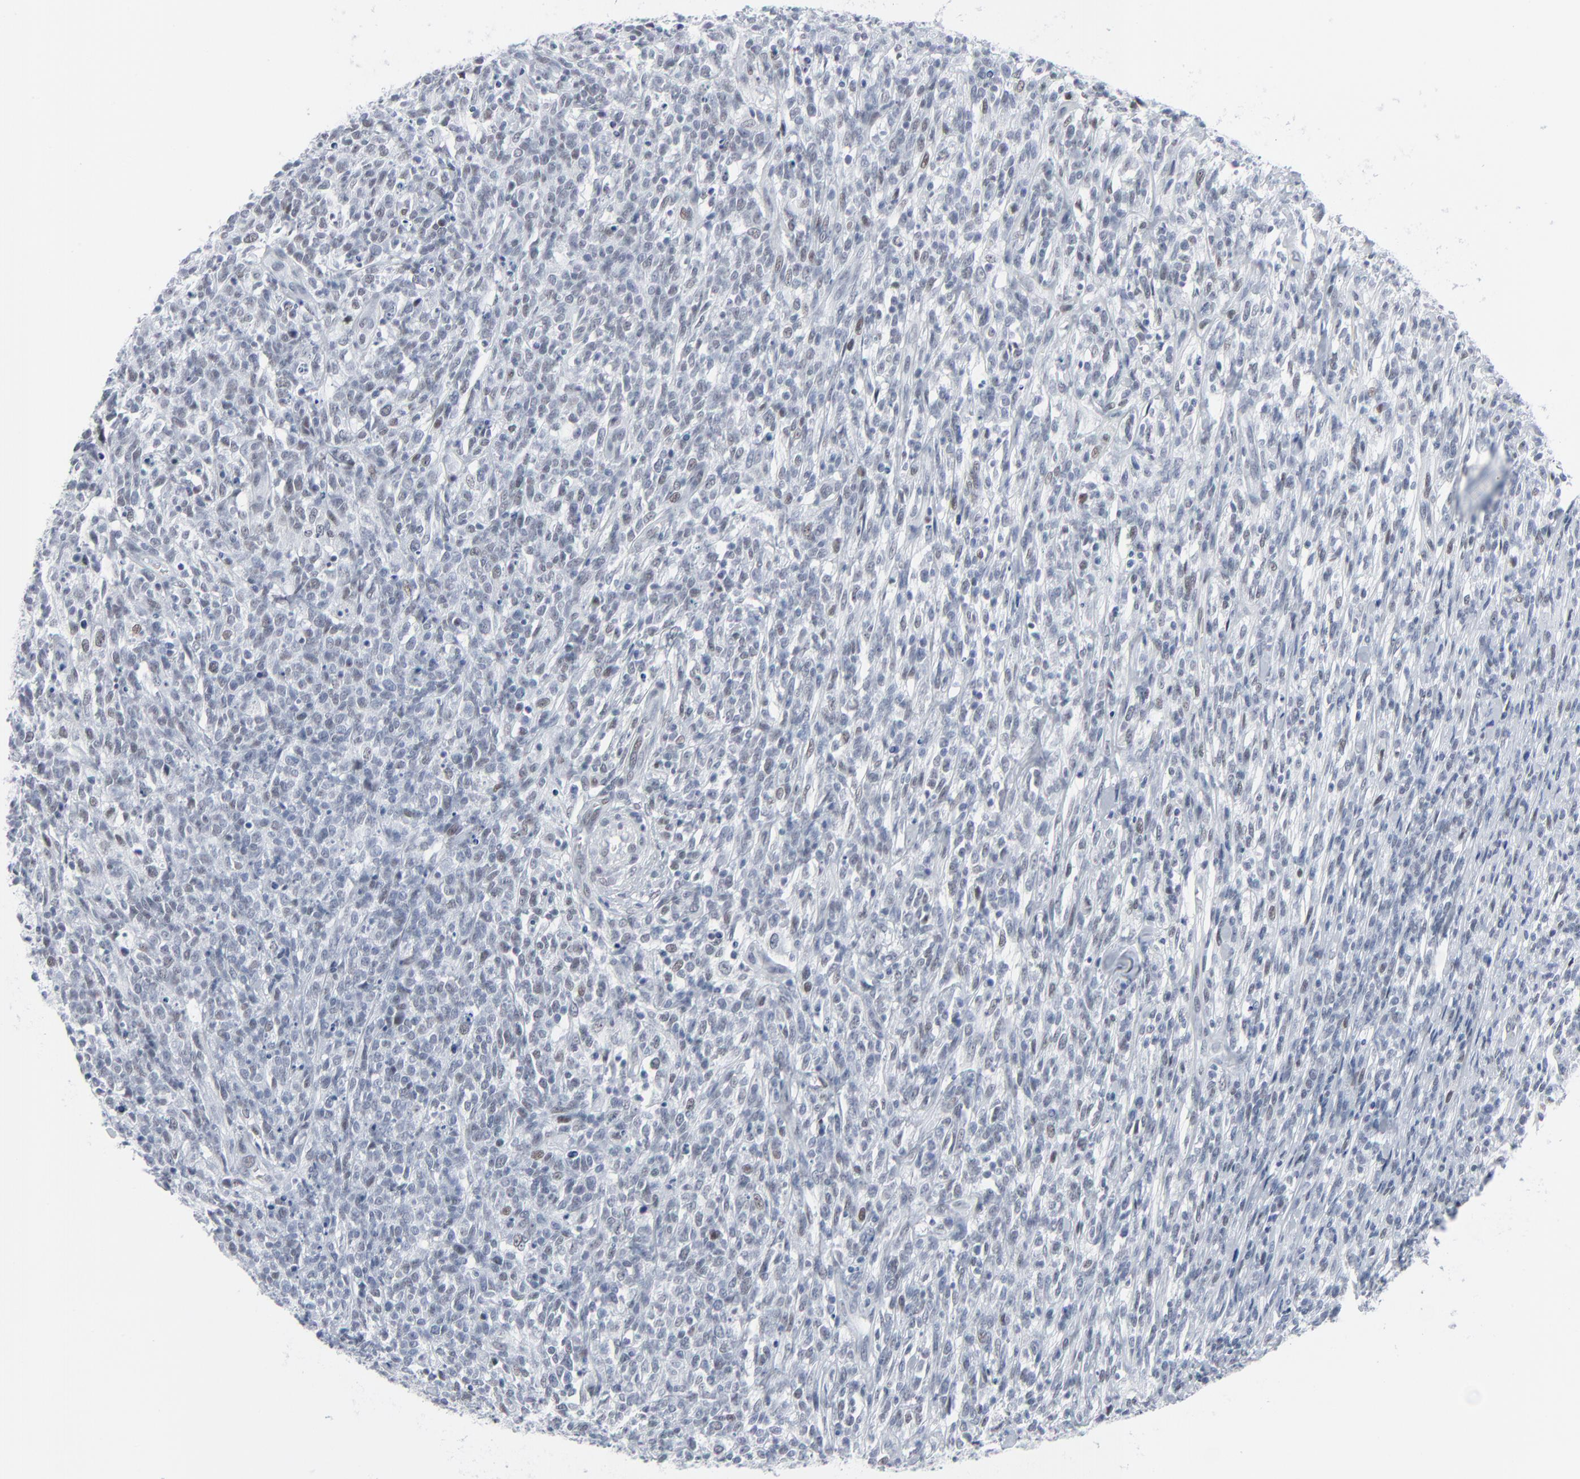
{"staining": {"intensity": "weak", "quantity": "25%-75%", "location": "nuclear"}, "tissue": "lymphoma", "cell_type": "Tumor cells", "image_type": "cancer", "snomed": [{"axis": "morphology", "description": "Malignant lymphoma, non-Hodgkin's type, High grade"}, {"axis": "topography", "description": "Lymph node"}], "caption": "This histopathology image demonstrates immunohistochemistry (IHC) staining of lymphoma, with low weak nuclear staining in about 25%-75% of tumor cells.", "gene": "SIRT1", "patient": {"sex": "female", "age": 73}}